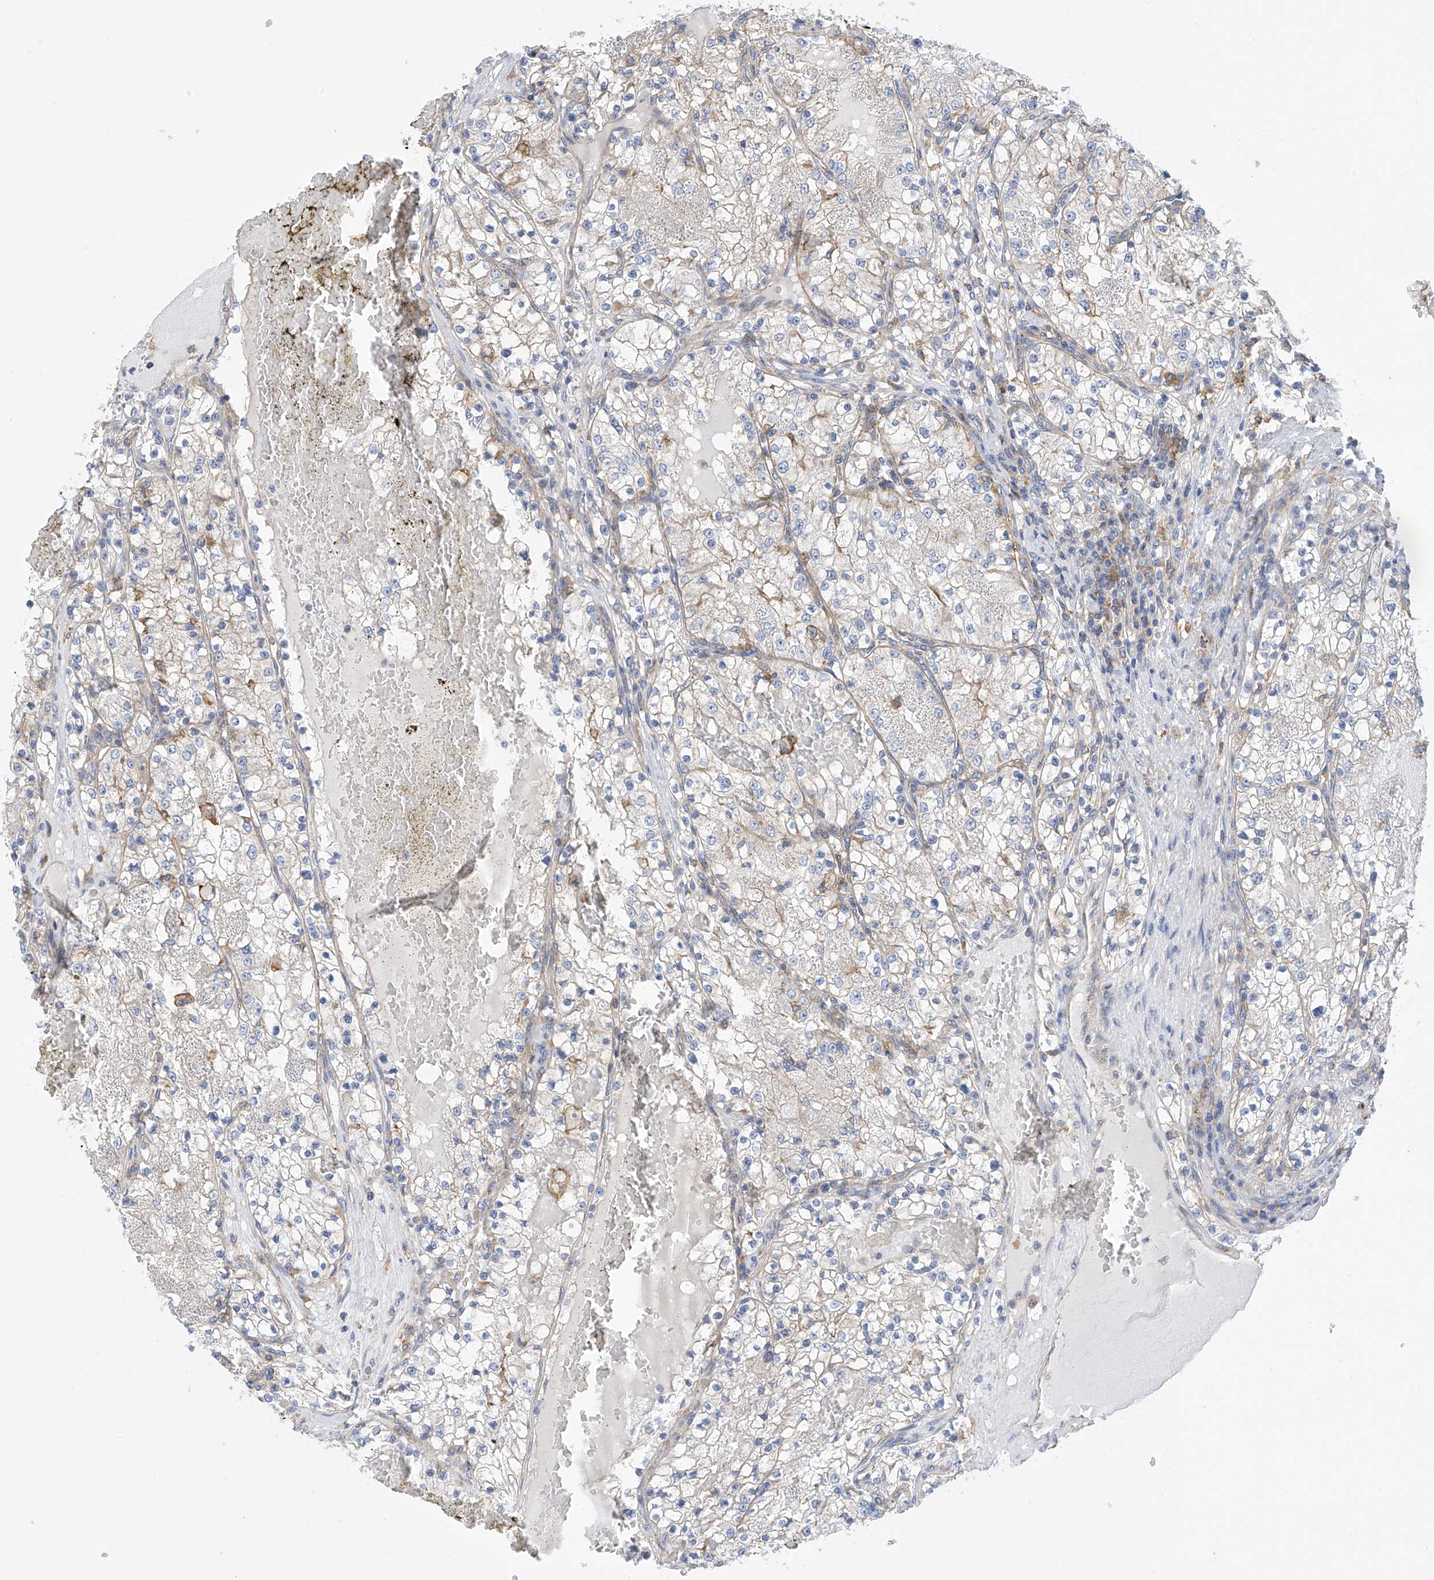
{"staining": {"intensity": "negative", "quantity": "none", "location": "none"}, "tissue": "renal cancer", "cell_type": "Tumor cells", "image_type": "cancer", "snomed": [{"axis": "morphology", "description": "Normal tissue, NOS"}, {"axis": "morphology", "description": "Adenocarcinoma, NOS"}, {"axis": "topography", "description": "Kidney"}], "caption": "A high-resolution image shows IHC staining of adenocarcinoma (renal), which exhibits no significant positivity in tumor cells.", "gene": "P2RX7", "patient": {"sex": "male", "age": 68}}